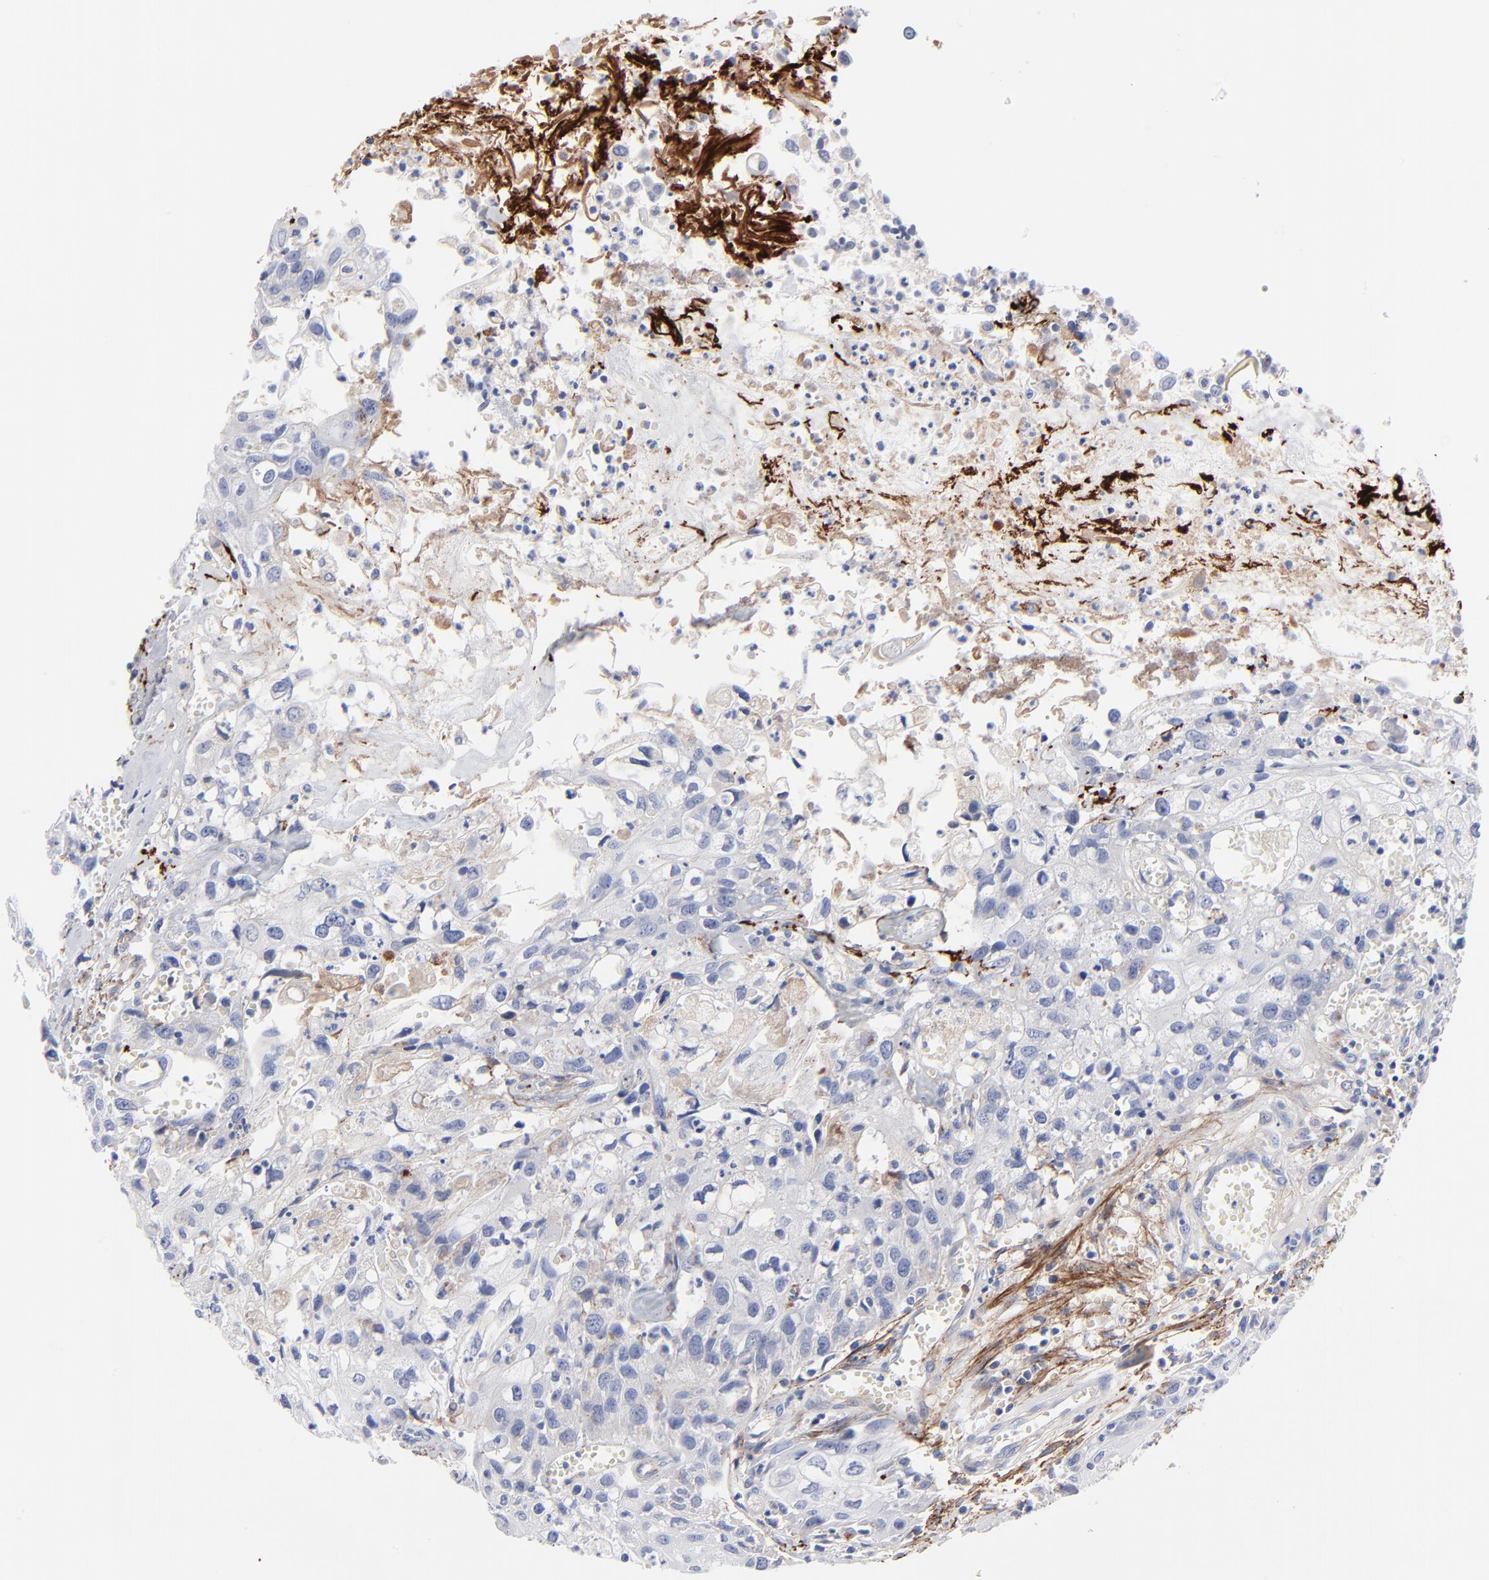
{"staining": {"intensity": "negative", "quantity": "none", "location": "none"}, "tissue": "urothelial cancer", "cell_type": "Tumor cells", "image_type": "cancer", "snomed": [{"axis": "morphology", "description": "Urothelial carcinoma, High grade"}, {"axis": "topography", "description": "Urinary bladder"}], "caption": "Immunohistochemistry of urothelial carcinoma (high-grade) demonstrates no expression in tumor cells. (Immunohistochemistry (ihc), brightfield microscopy, high magnification).", "gene": "FBLN2", "patient": {"sex": "male", "age": 54}}